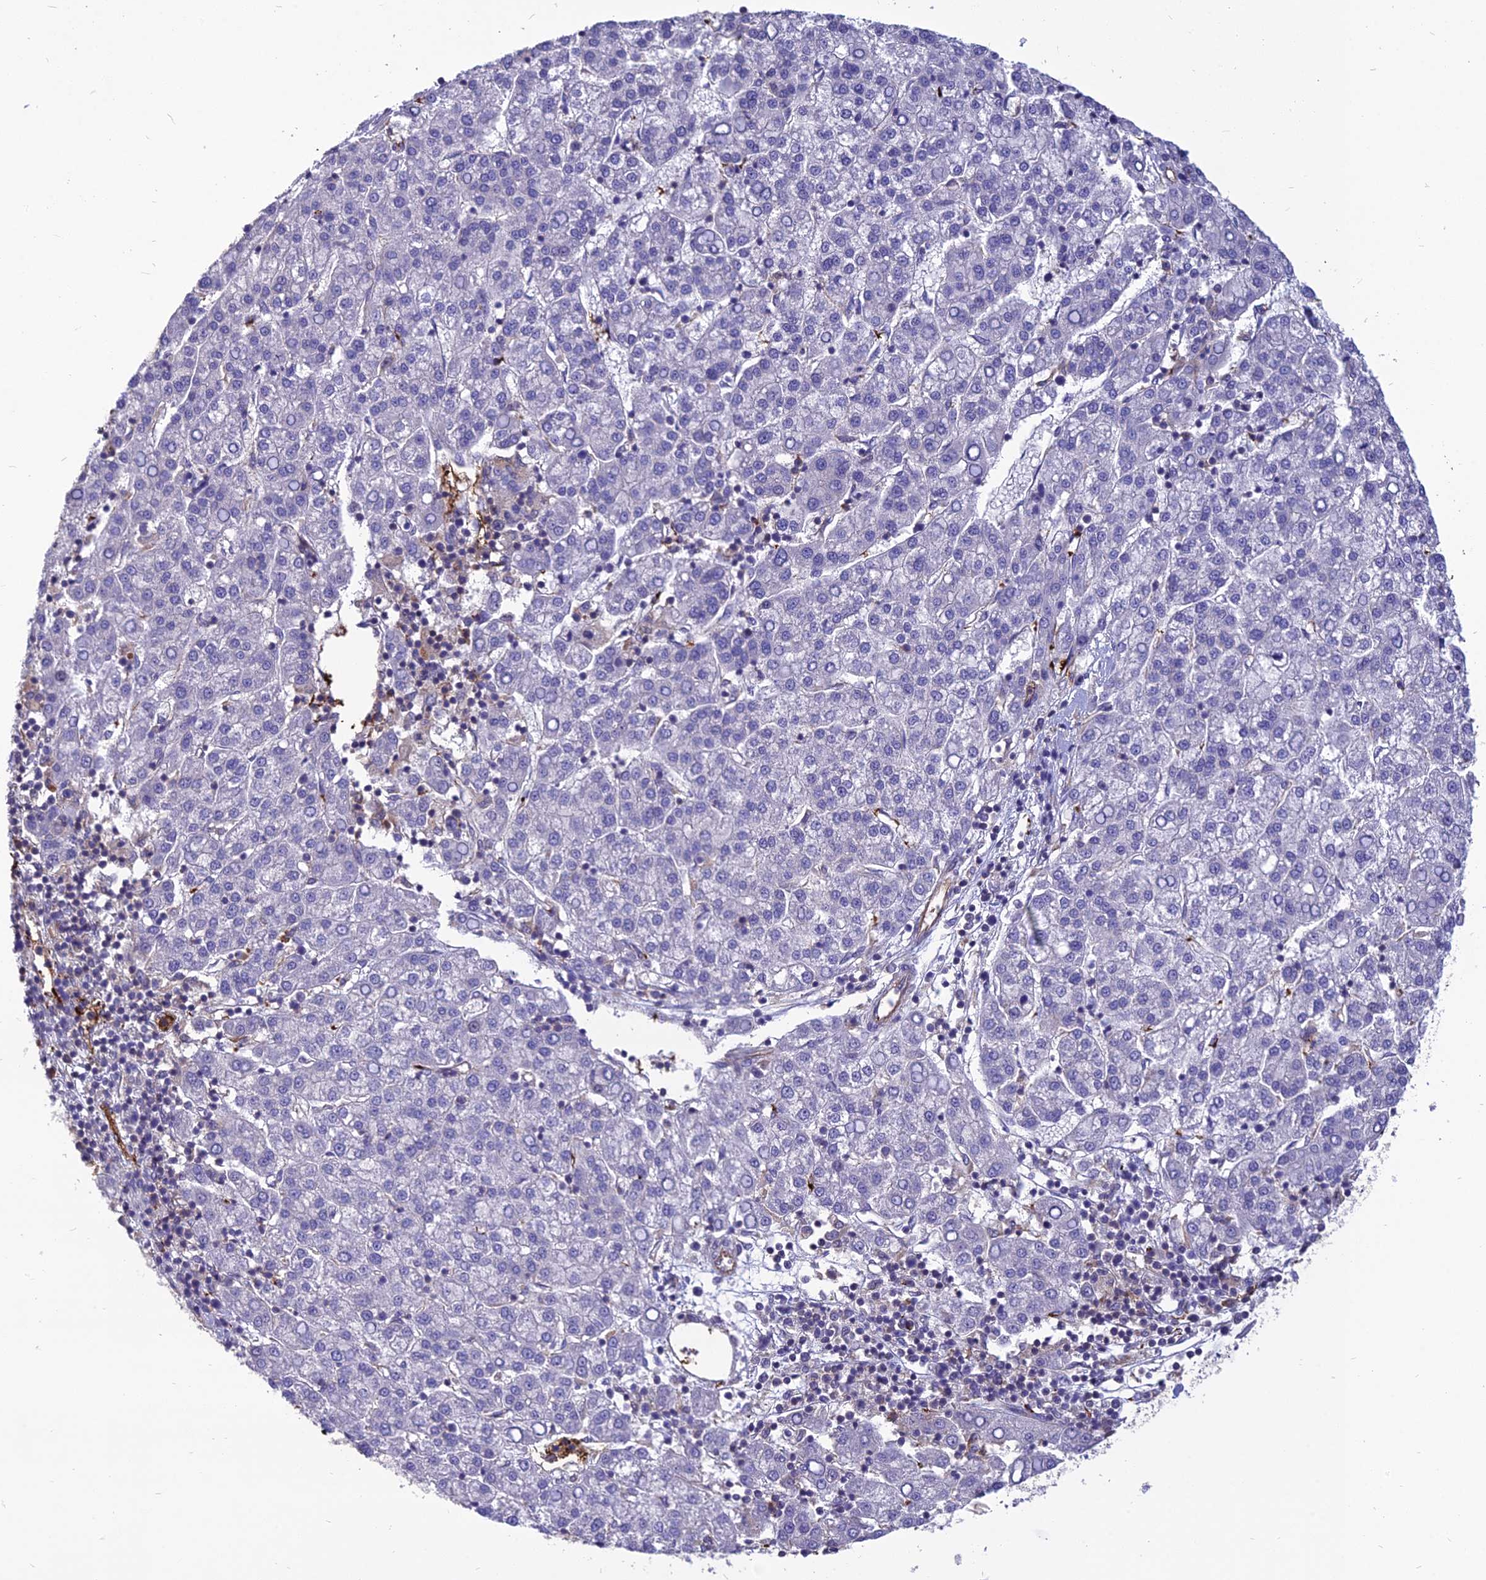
{"staining": {"intensity": "negative", "quantity": "none", "location": "none"}, "tissue": "liver cancer", "cell_type": "Tumor cells", "image_type": "cancer", "snomed": [{"axis": "morphology", "description": "Carcinoma, Hepatocellular, NOS"}, {"axis": "topography", "description": "Liver"}], "caption": "Immunohistochemical staining of hepatocellular carcinoma (liver) shows no significant staining in tumor cells.", "gene": "PSMD11", "patient": {"sex": "female", "age": 58}}